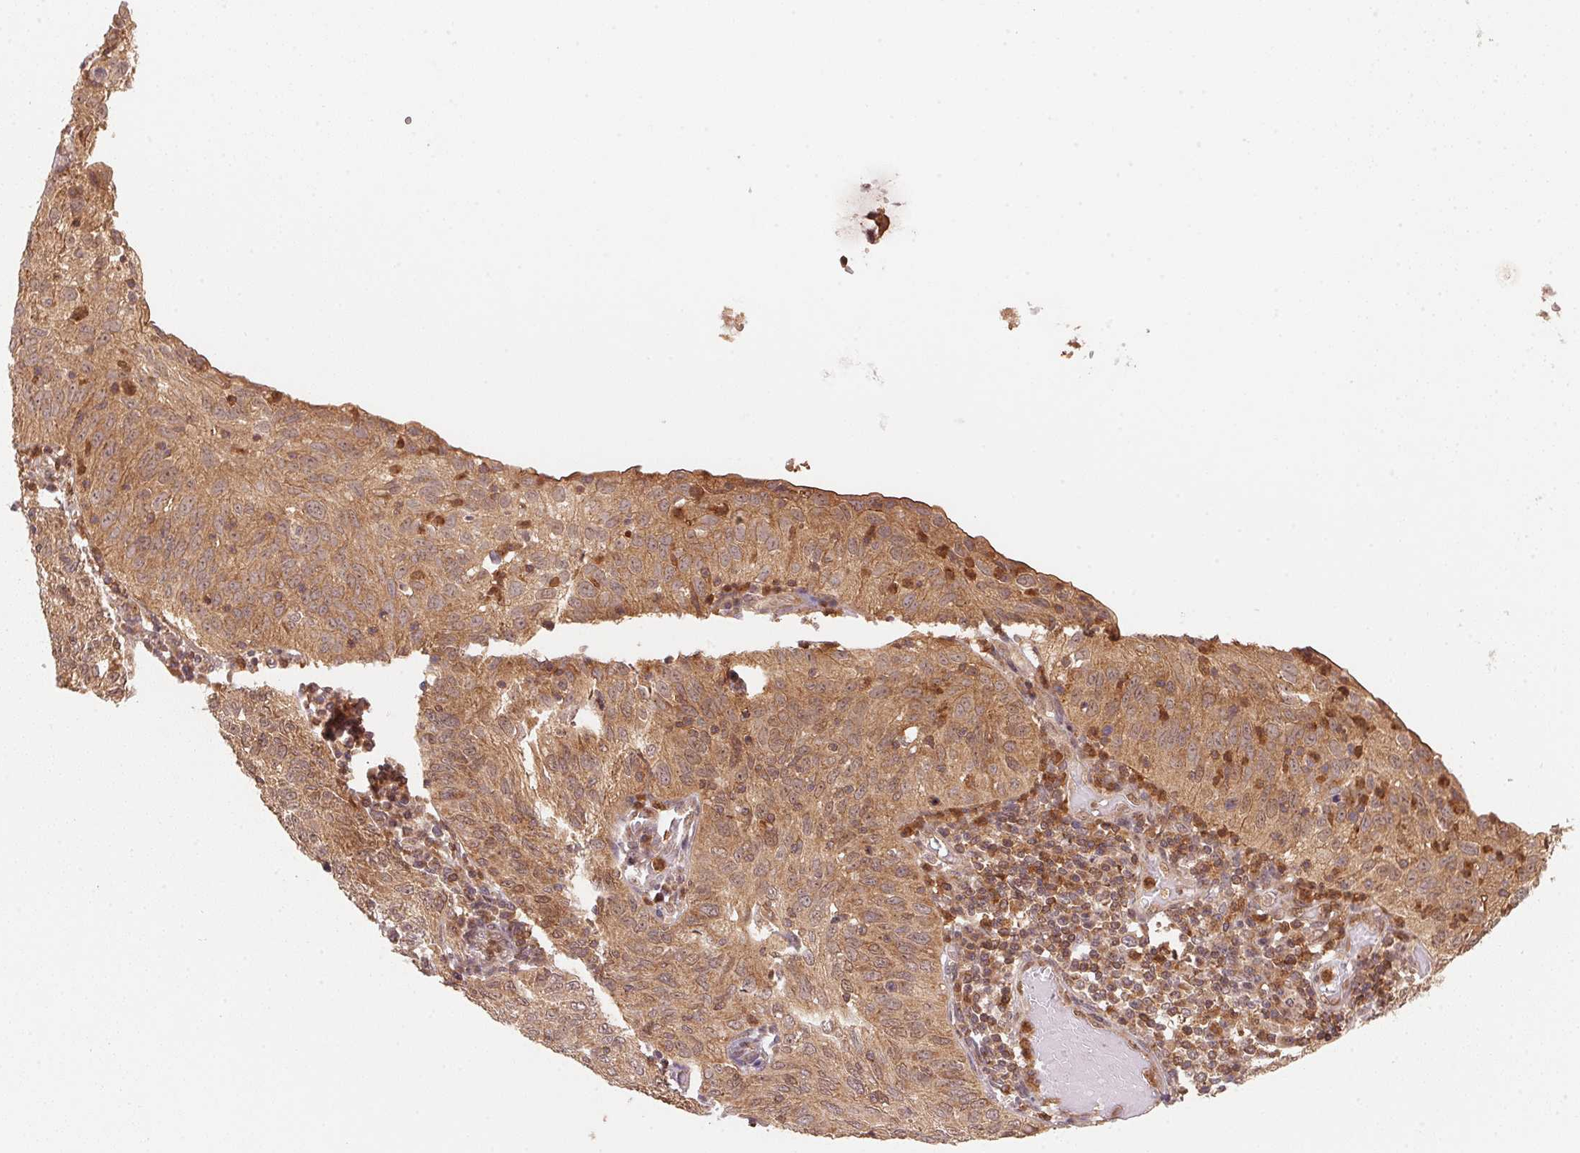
{"staining": {"intensity": "moderate", "quantity": ">75%", "location": "cytoplasmic/membranous,nuclear"}, "tissue": "cervical cancer", "cell_type": "Tumor cells", "image_type": "cancer", "snomed": [{"axis": "morphology", "description": "Squamous cell carcinoma, NOS"}, {"axis": "topography", "description": "Cervix"}], "caption": "A brown stain labels moderate cytoplasmic/membranous and nuclear expression of a protein in human cervical cancer tumor cells. (DAB (3,3'-diaminobenzidine) IHC with brightfield microscopy, high magnification).", "gene": "CCDC102B", "patient": {"sex": "female", "age": 52}}